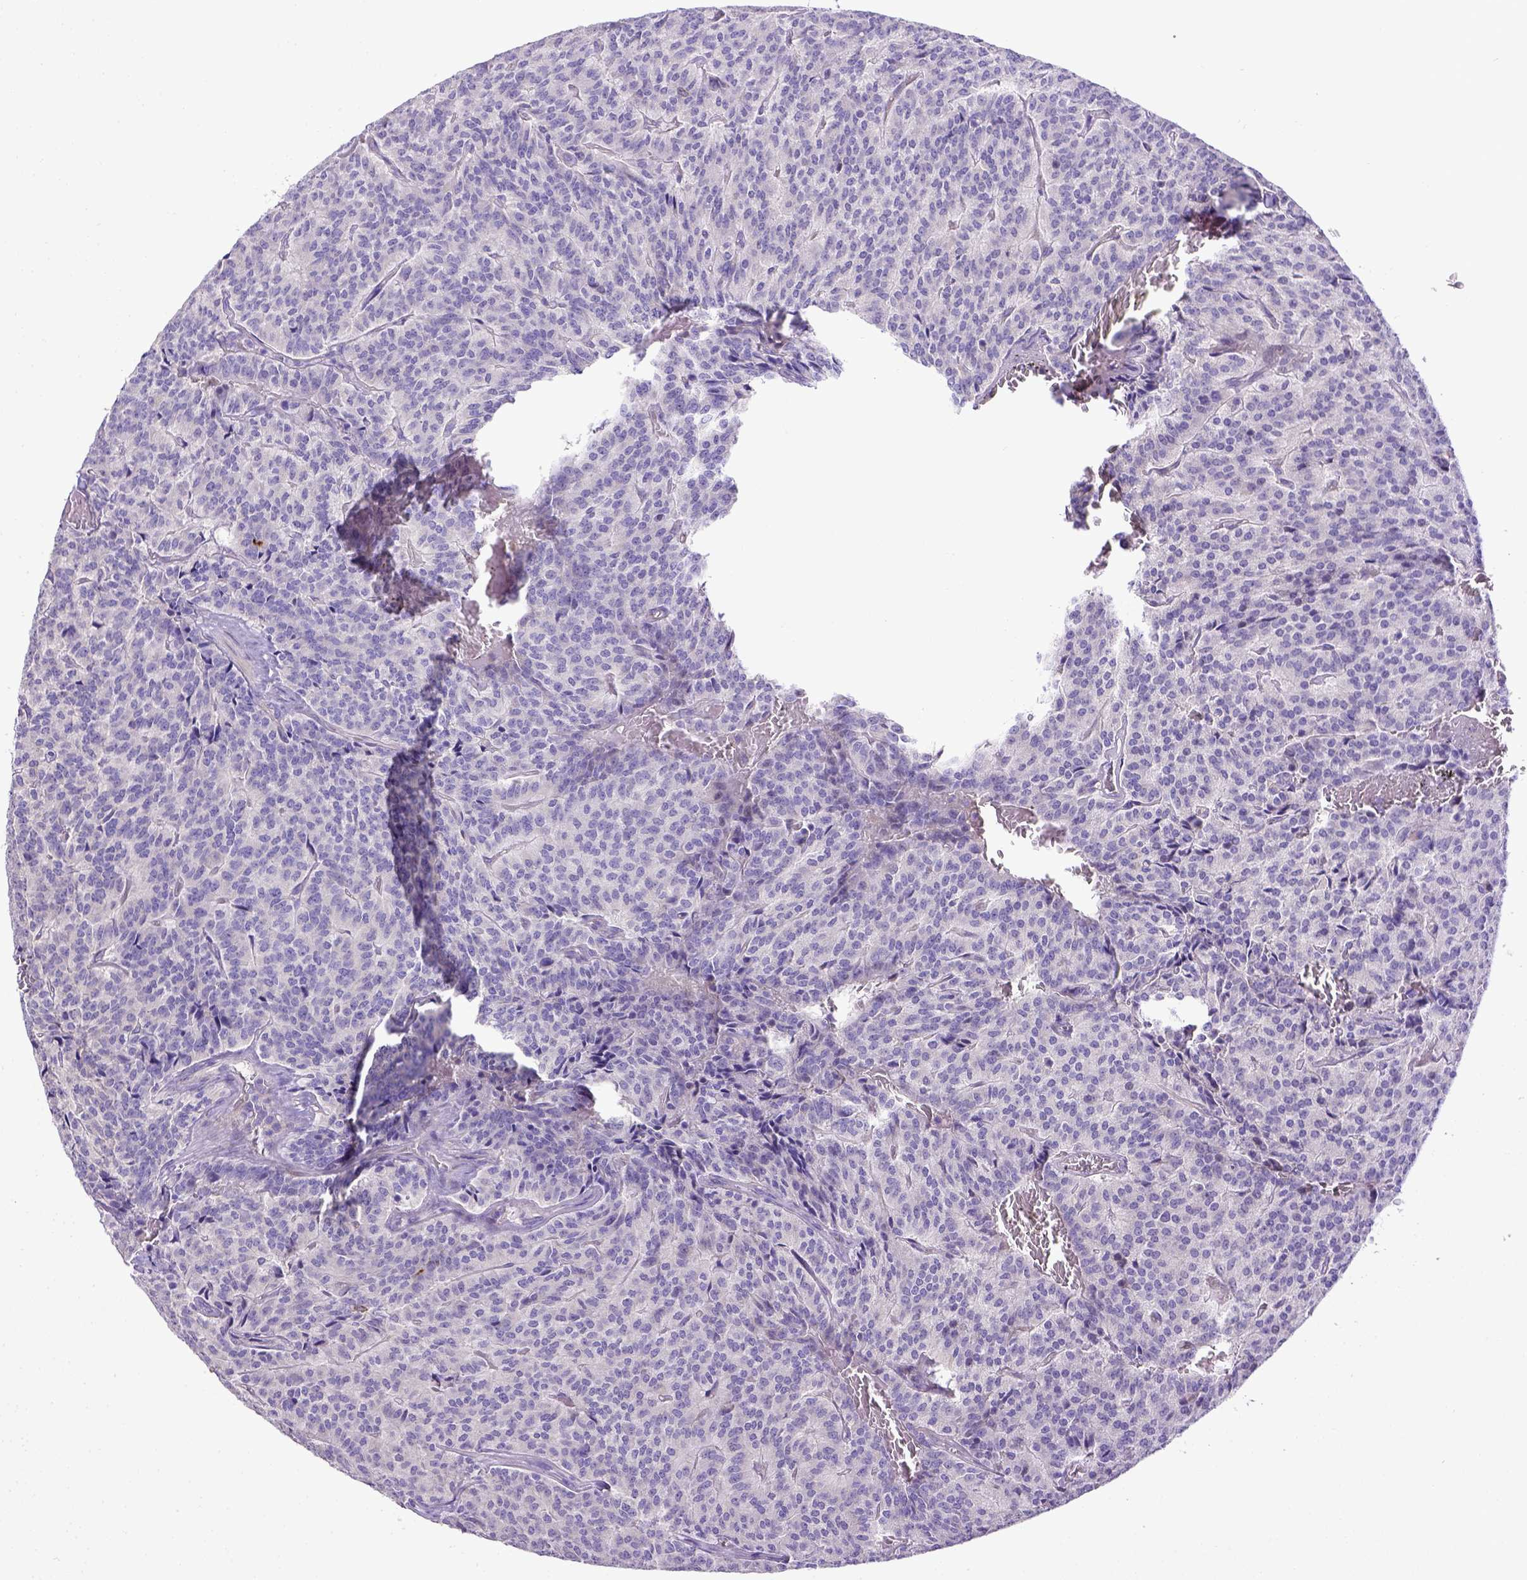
{"staining": {"intensity": "negative", "quantity": "none", "location": "none"}, "tissue": "carcinoid", "cell_type": "Tumor cells", "image_type": "cancer", "snomed": [{"axis": "morphology", "description": "Carcinoid, malignant, NOS"}, {"axis": "topography", "description": "Lung"}], "caption": "The image displays no staining of tumor cells in carcinoid.", "gene": "CD40", "patient": {"sex": "male", "age": 70}}